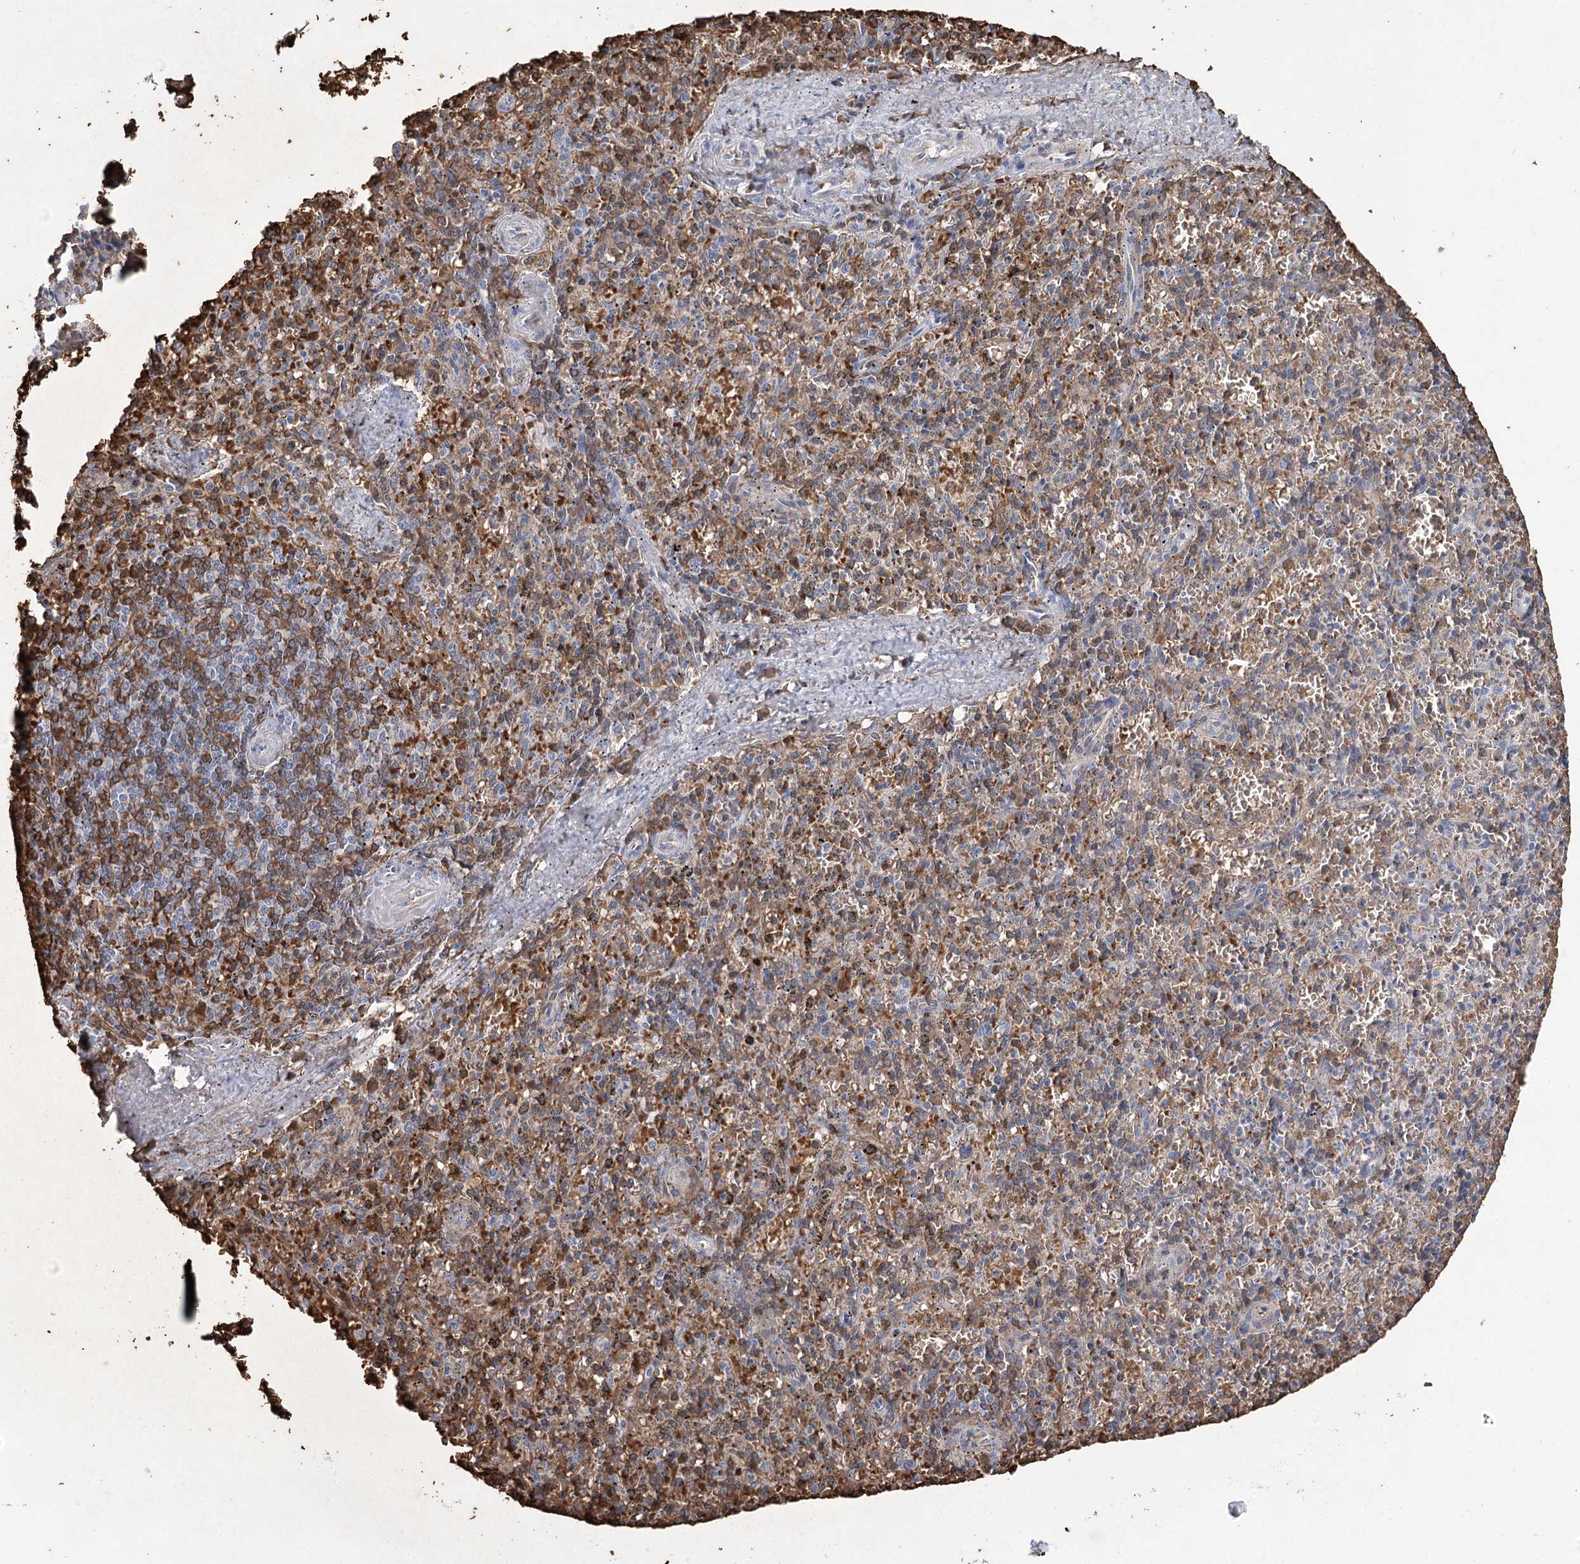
{"staining": {"intensity": "moderate", "quantity": "25%-75%", "location": "cytoplasmic/membranous"}, "tissue": "spleen", "cell_type": "Cells in red pulp", "image_type": "normal", "snomed": [{"axis": "morphology", "description": "Normal tissue, NOS"}, {"axis": "topography", "description": "Spleen"}], "caption": "This is an image of immunohistochemistry (IHC) staining of benign spleen, which shows moderate positivity in the cytoplasmic/membranous of cells in red pulp.", "gene": "HBA1", "patient": {"sex": "male", "age": 72}}